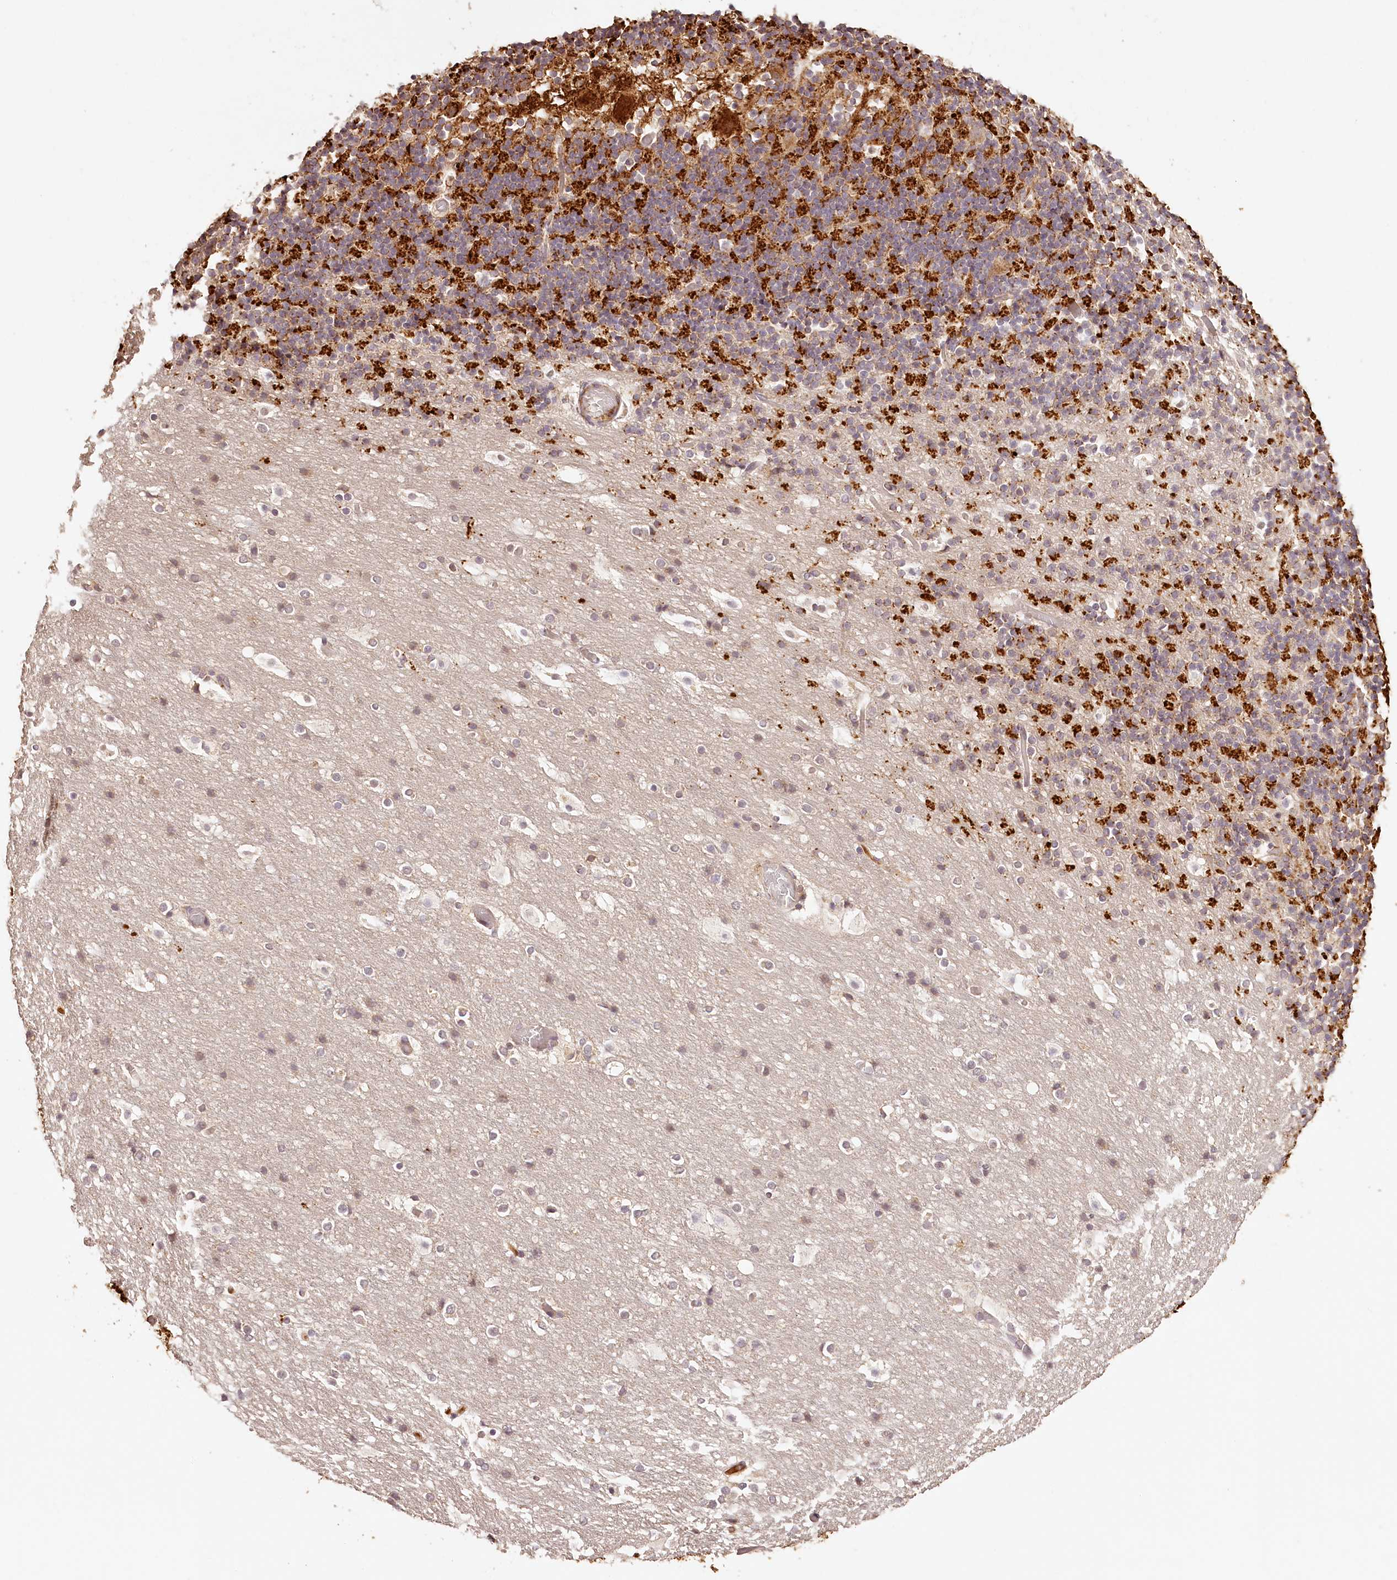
{"staining": {"intensity": "strong", "quantity": "<25%", "location": "cytoplasmic/membranous"}, "tissue": "cerebellum", "cell_type": "Cells in granular layer", "image_type": "normal", "snomed": [{"axis": "morphology", "description": "Normal tissue, NOS"}, {"axis": "topography", "description": "Cerebellum"}], "caption": "Protein staining displays strong cytoplasmic/membranous expression in about <25% of cells in granular layer in unremarkable cerebellum.", "gene": "SYNGR1", "patient": {"sex": "male", "age": 57}}